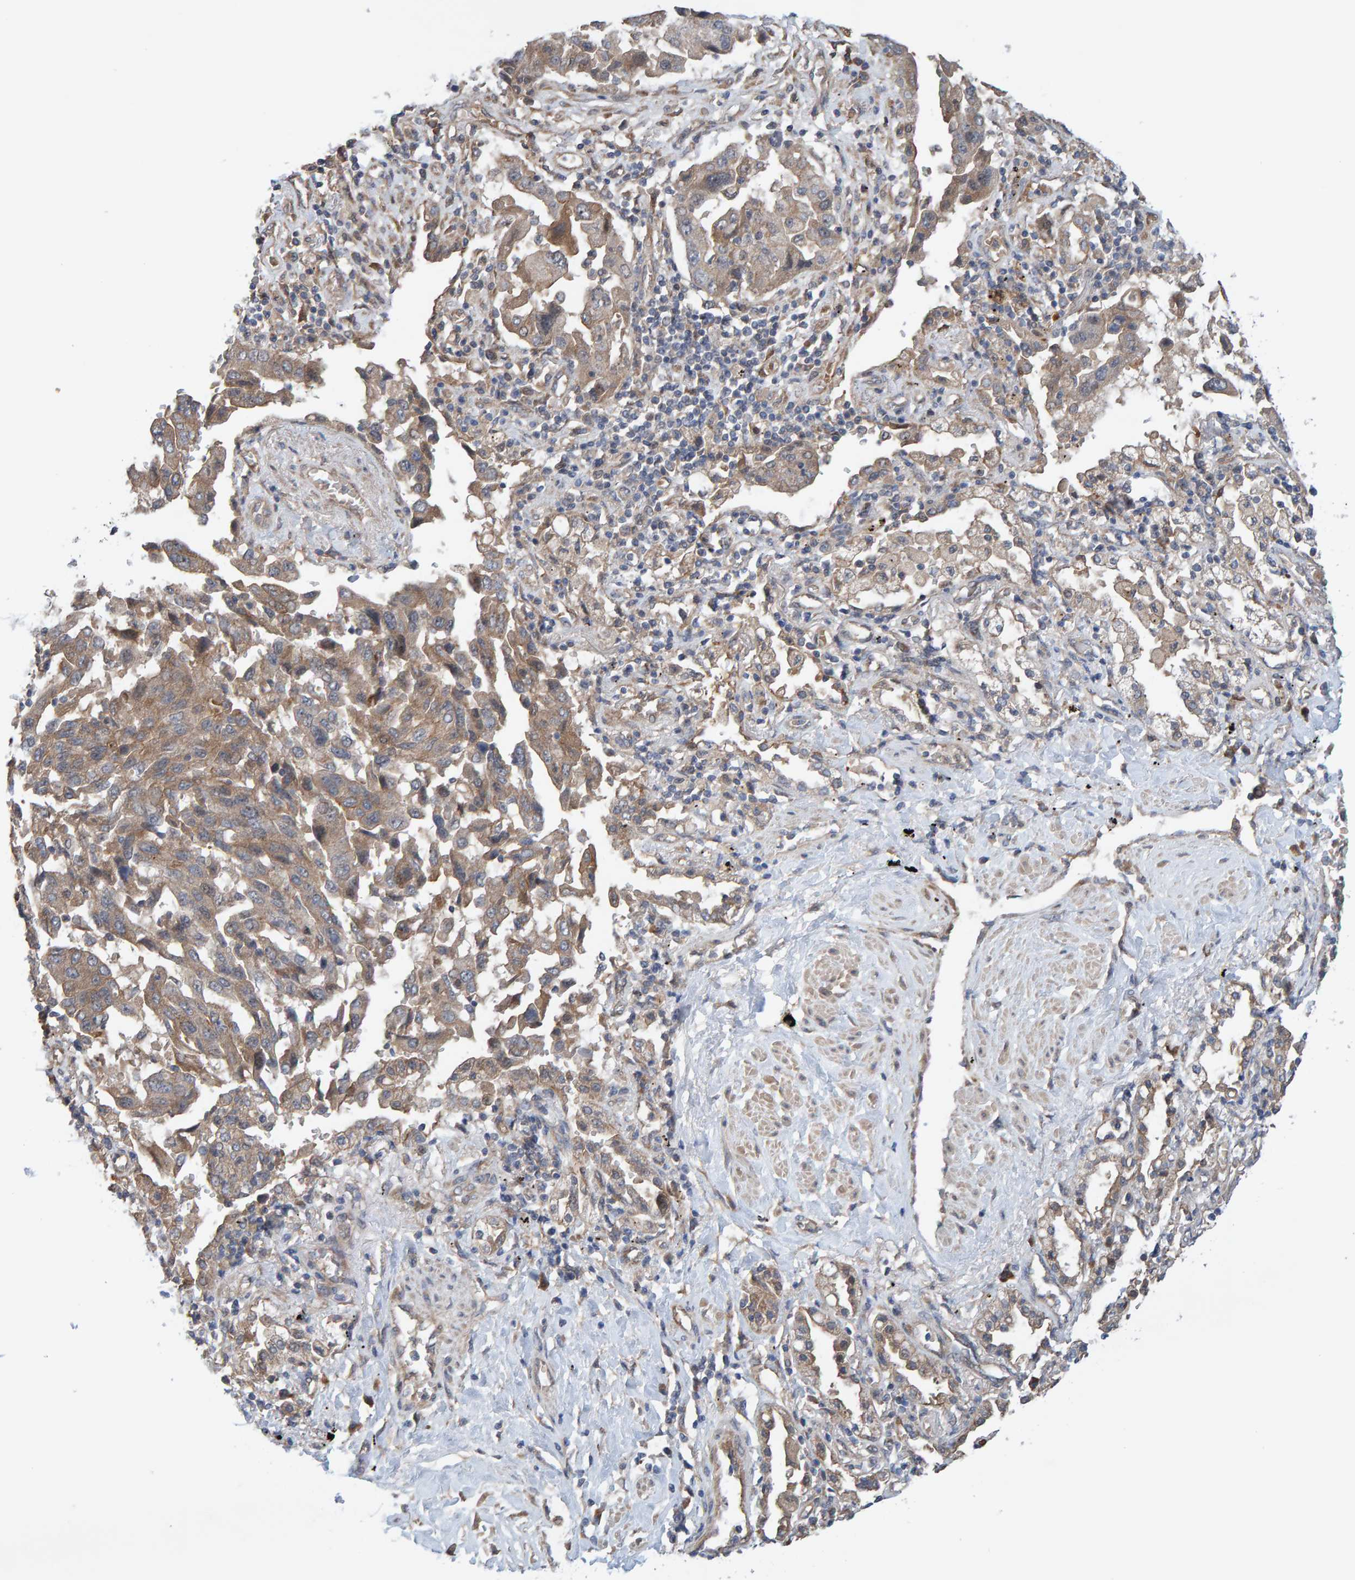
{"staining": {"intensity": "weak", "quantity": ">75%", "location": "cytoplasmic/membranous"}, "tissue": "lung cancer", "cell_type": "Tumor cells", "image_type": "cancer", "snomed": [{"axis": "morphology", "description": "Adenocarcinoma, NOS"}, {"axis": "topography", "description": "Lung"}], "caption": "Tumor cells exhibit low levels of weak cytoplasmic/membranous staining in approximately >75% of cells in human adenocarcinoma (lung). (Stains: DAB in brown, nuclei in blue, Microscopy: brightfield microscopy at high magnification).", "gene": "LRSAM1", "patient": {"sex": "female", "age": 65}}